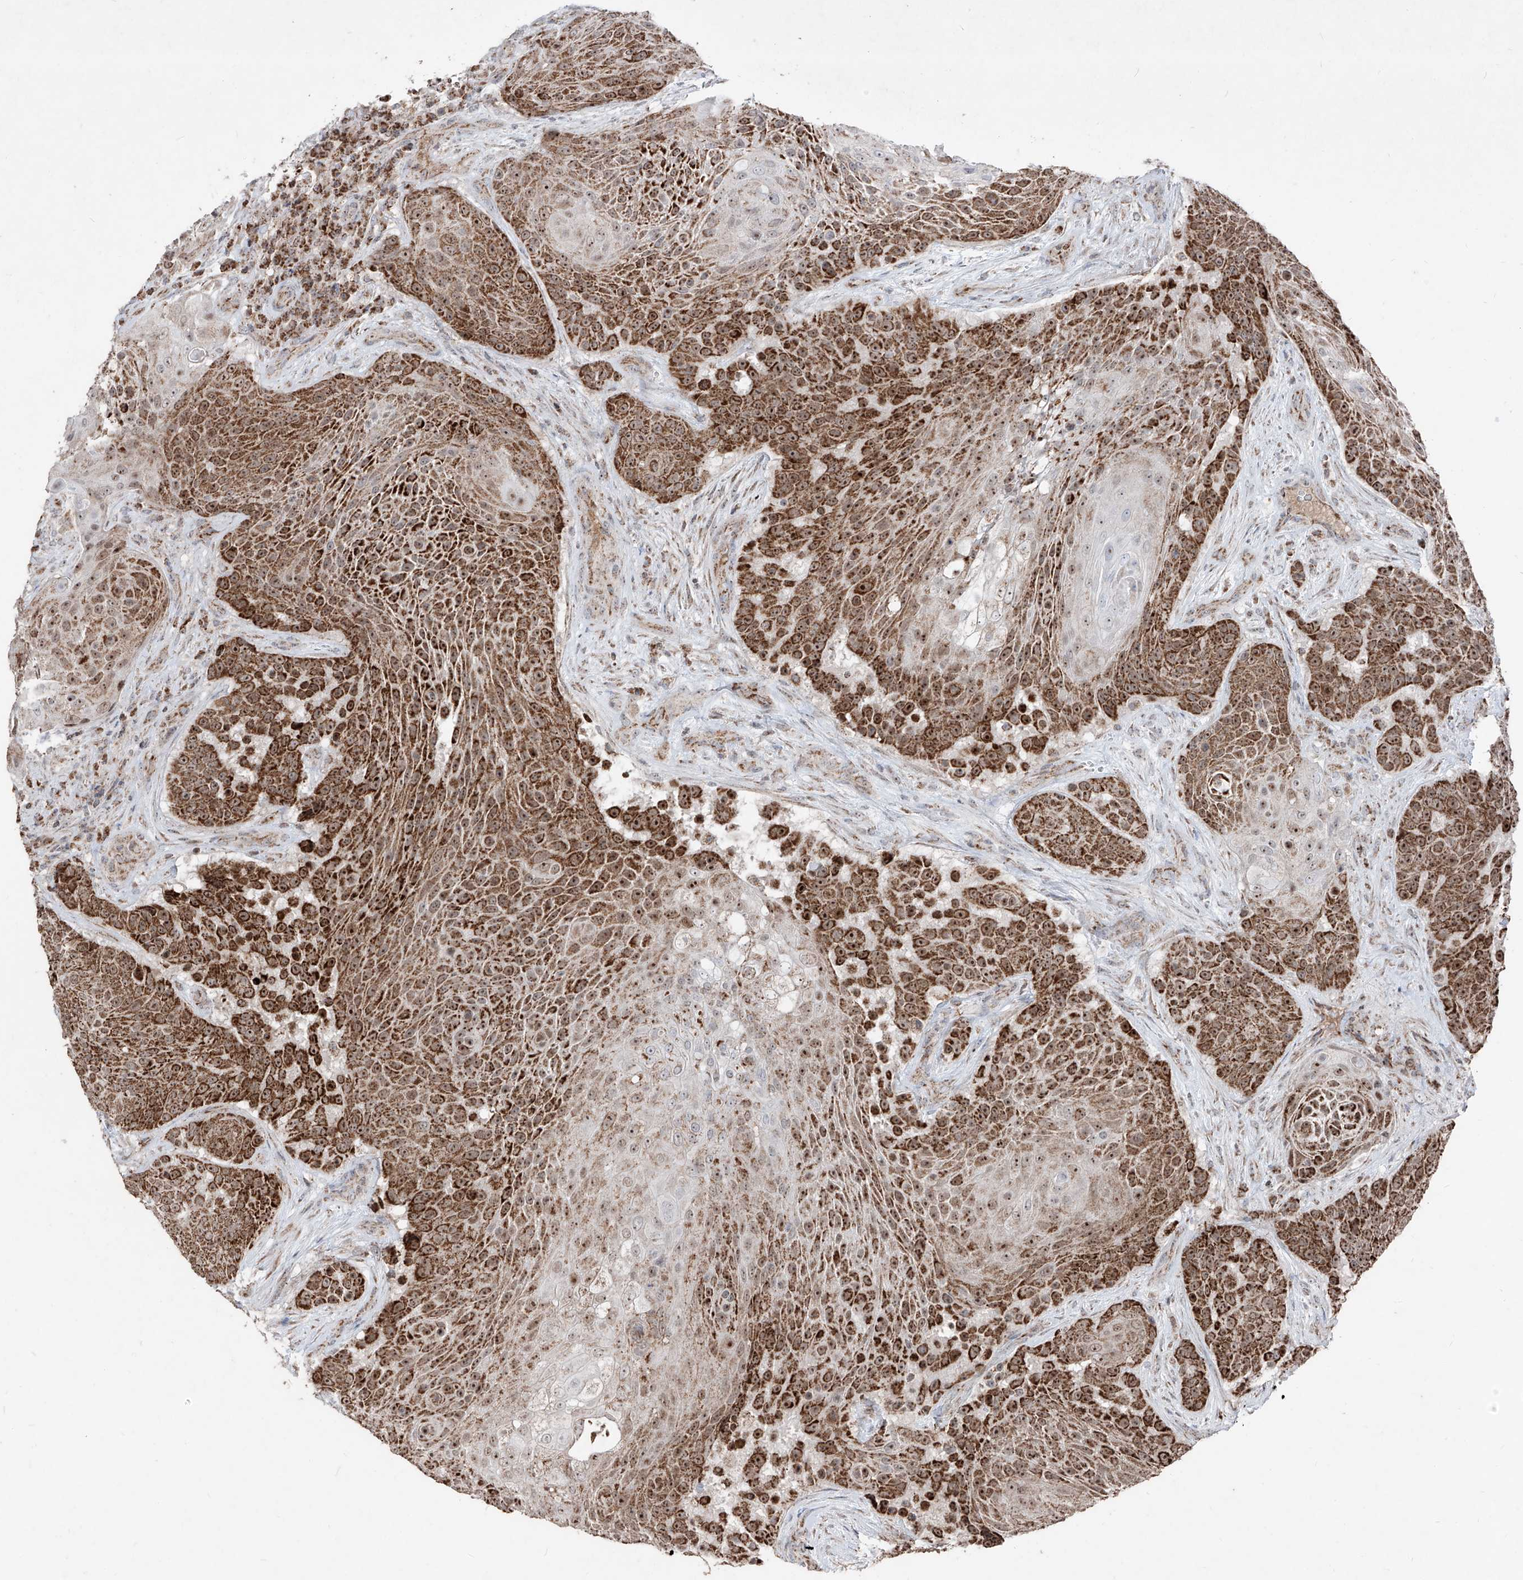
{"staining": {"intensity": "strong", "quantity": ">75%", "location": "cytoplasmic/membranous,nuclear"}, "tissue": "urothelial cancer", "cell_type": "Tumor cells", "image_type": "cancer", "snomed": [{"axis": "morphology", "description": "Urothelial carcinoma, High grade"}, {"axis": "topography", "description": "Urinary bladder"}], "caption": "Strong cytoplasmic/membranous and nuclear protein positivity is appreciated in about >75% of tumor cells in urothelial cancer.", "gene": "NDUFB3", "patient": {"sex": "female", "age": 63}}